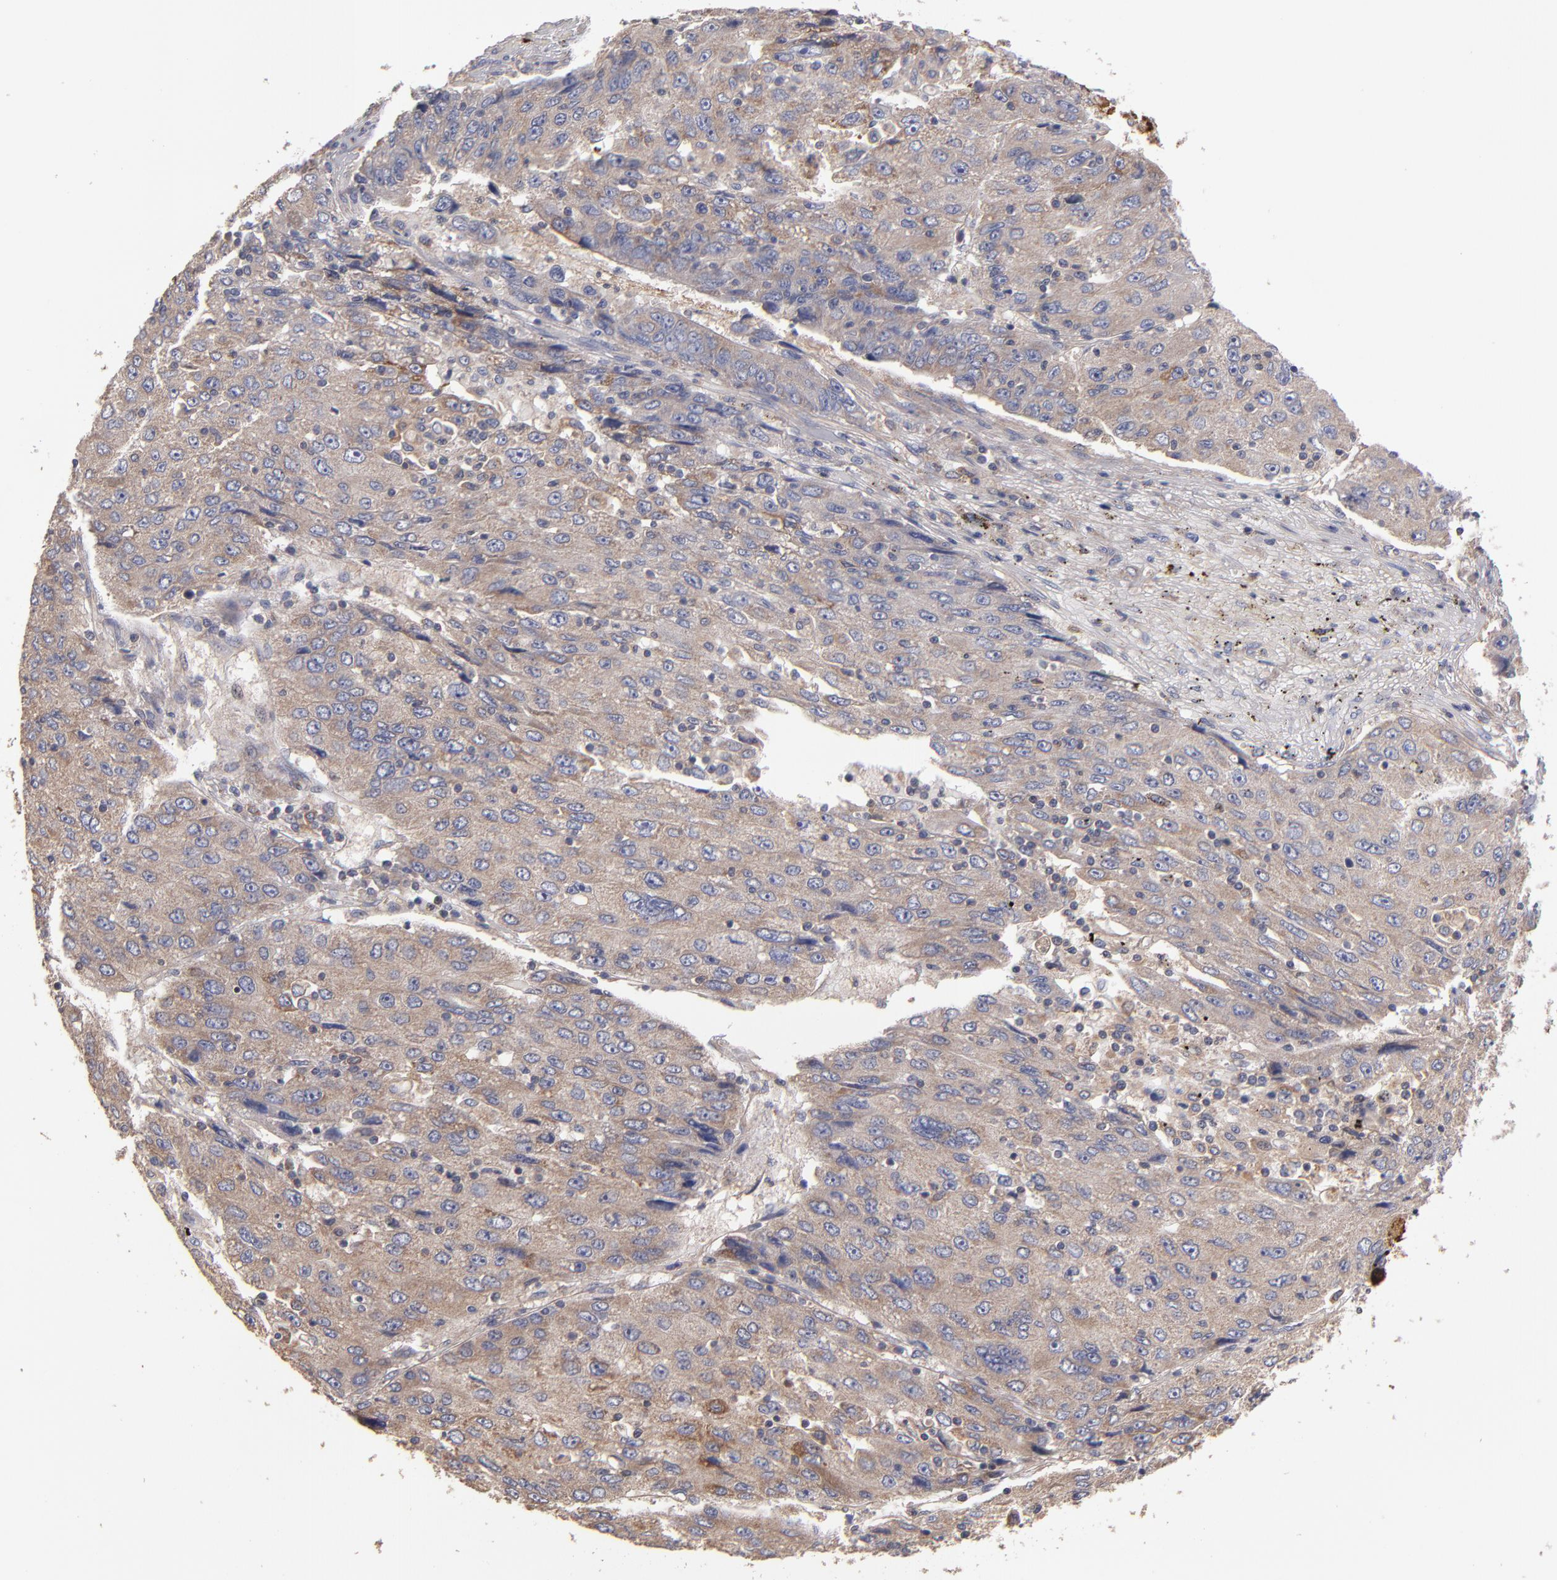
{"staining": {"intensity": "weak", "quantity": ">75%", "location": "cytoplasmic/membranous"}, "tissue": "liver cancer", "cell_type": "Tumor cells", "image_type": "cancer", "snomed": [{"axis": "morphology", "description": "Carcinoma, Hepatocellular, NOS"}, {"axis": "topography", "description": "Liver"}], "caption": "Human liver cancer stained with a protein marker displays weak staining in tumor cells.", "gene": "DACT1", "patient": {"sex": "male", "age": 49}}